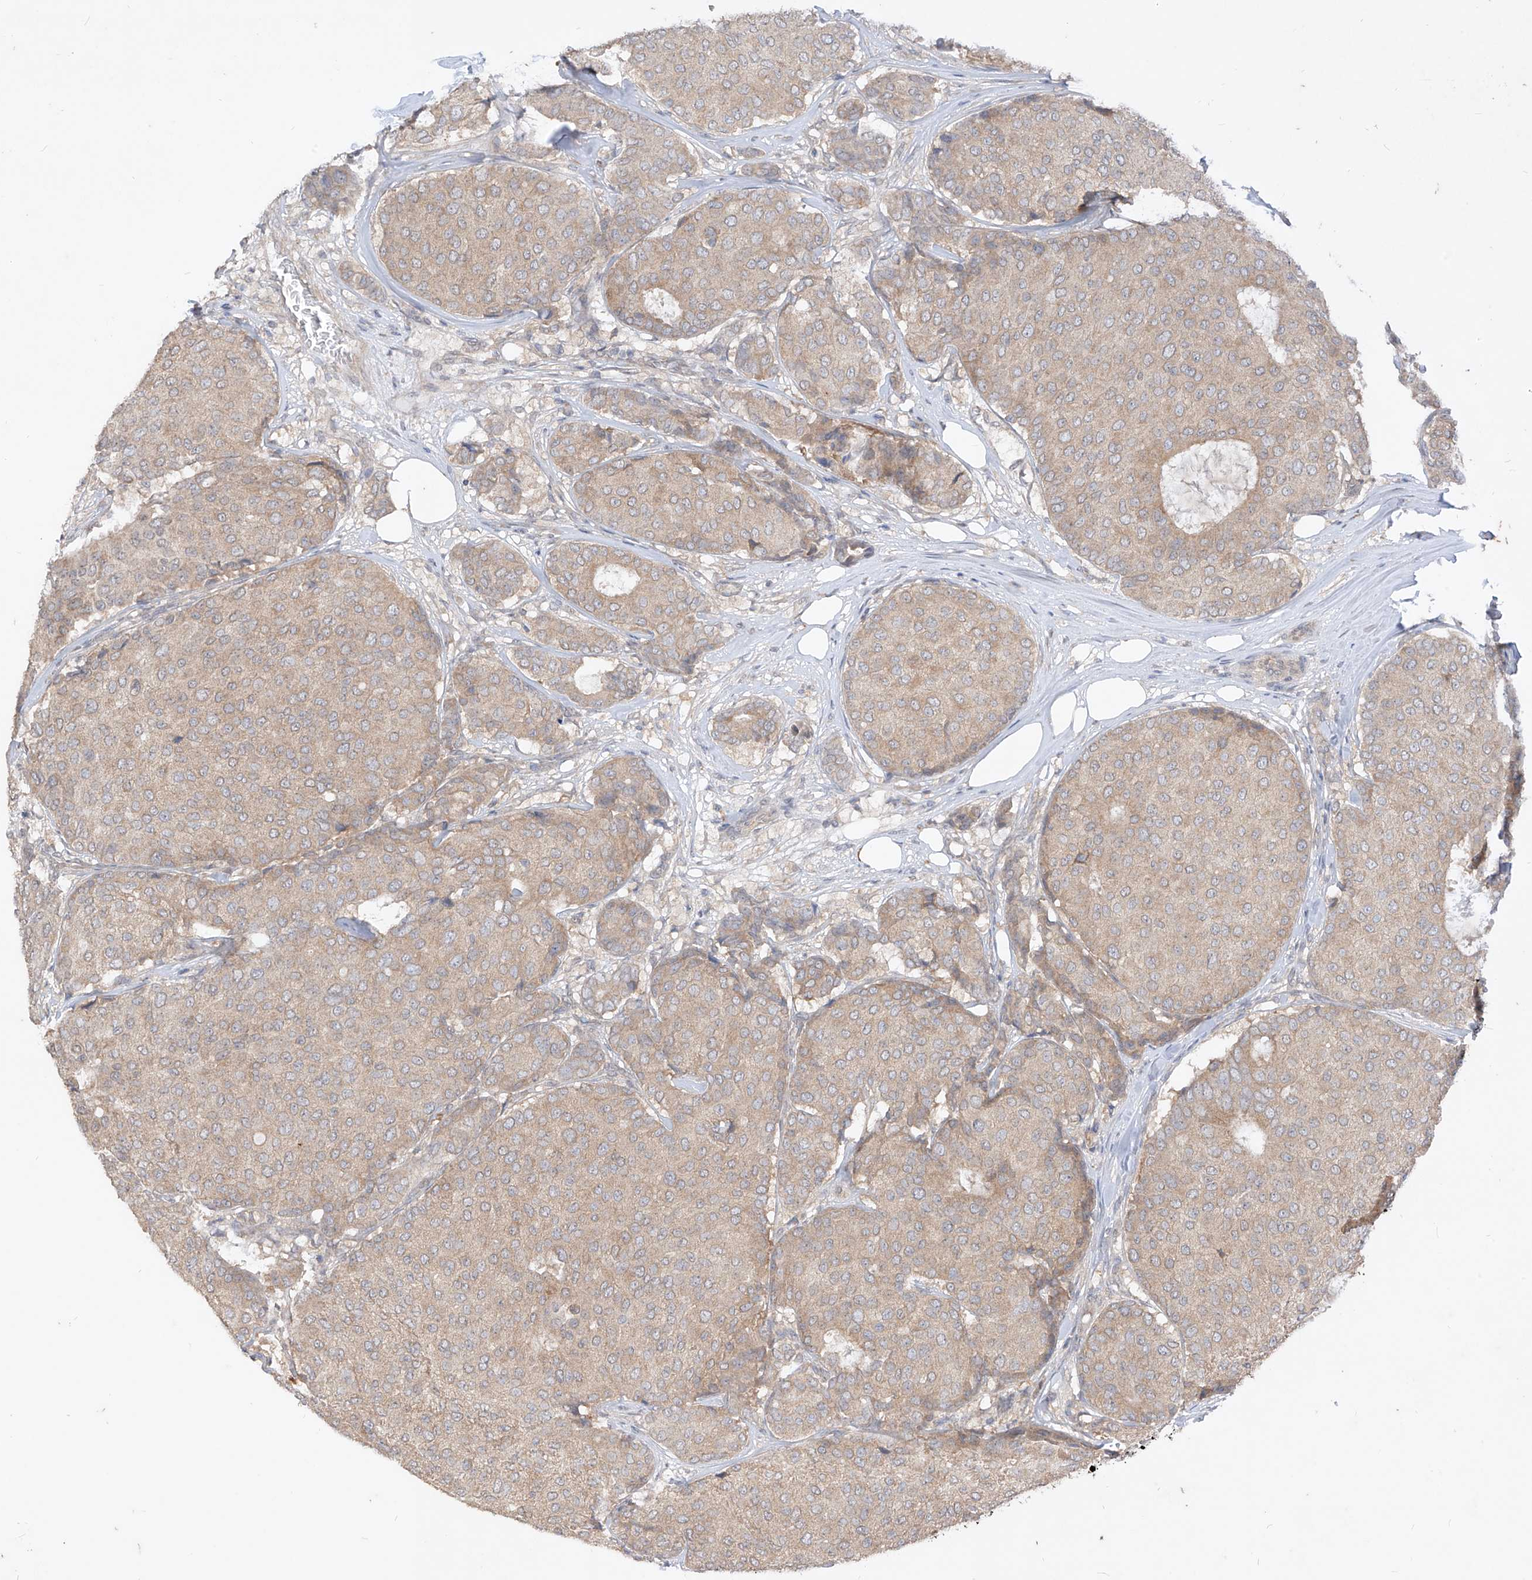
{"staining": {"intensity": "weak", "quantity": ">75%", "location": "cytoplasmic/membranous"}, "tissue": "breast cancer", "cell_type": "Tumor cells", "image_type": "cancer", "snomed": [{"axis": "morphology", "description": "Duct carcinoma"}, {"axis": "topography", "description": "Breast"}], "caption": "The immunohistochemical stain labels weak cytoplasmic/membranous staining in tumor cells of infiltrating ductal carcinoma (breast) tissue.", "gene": "MTUS2", "patient": {"sex": "female", "age": 75}}